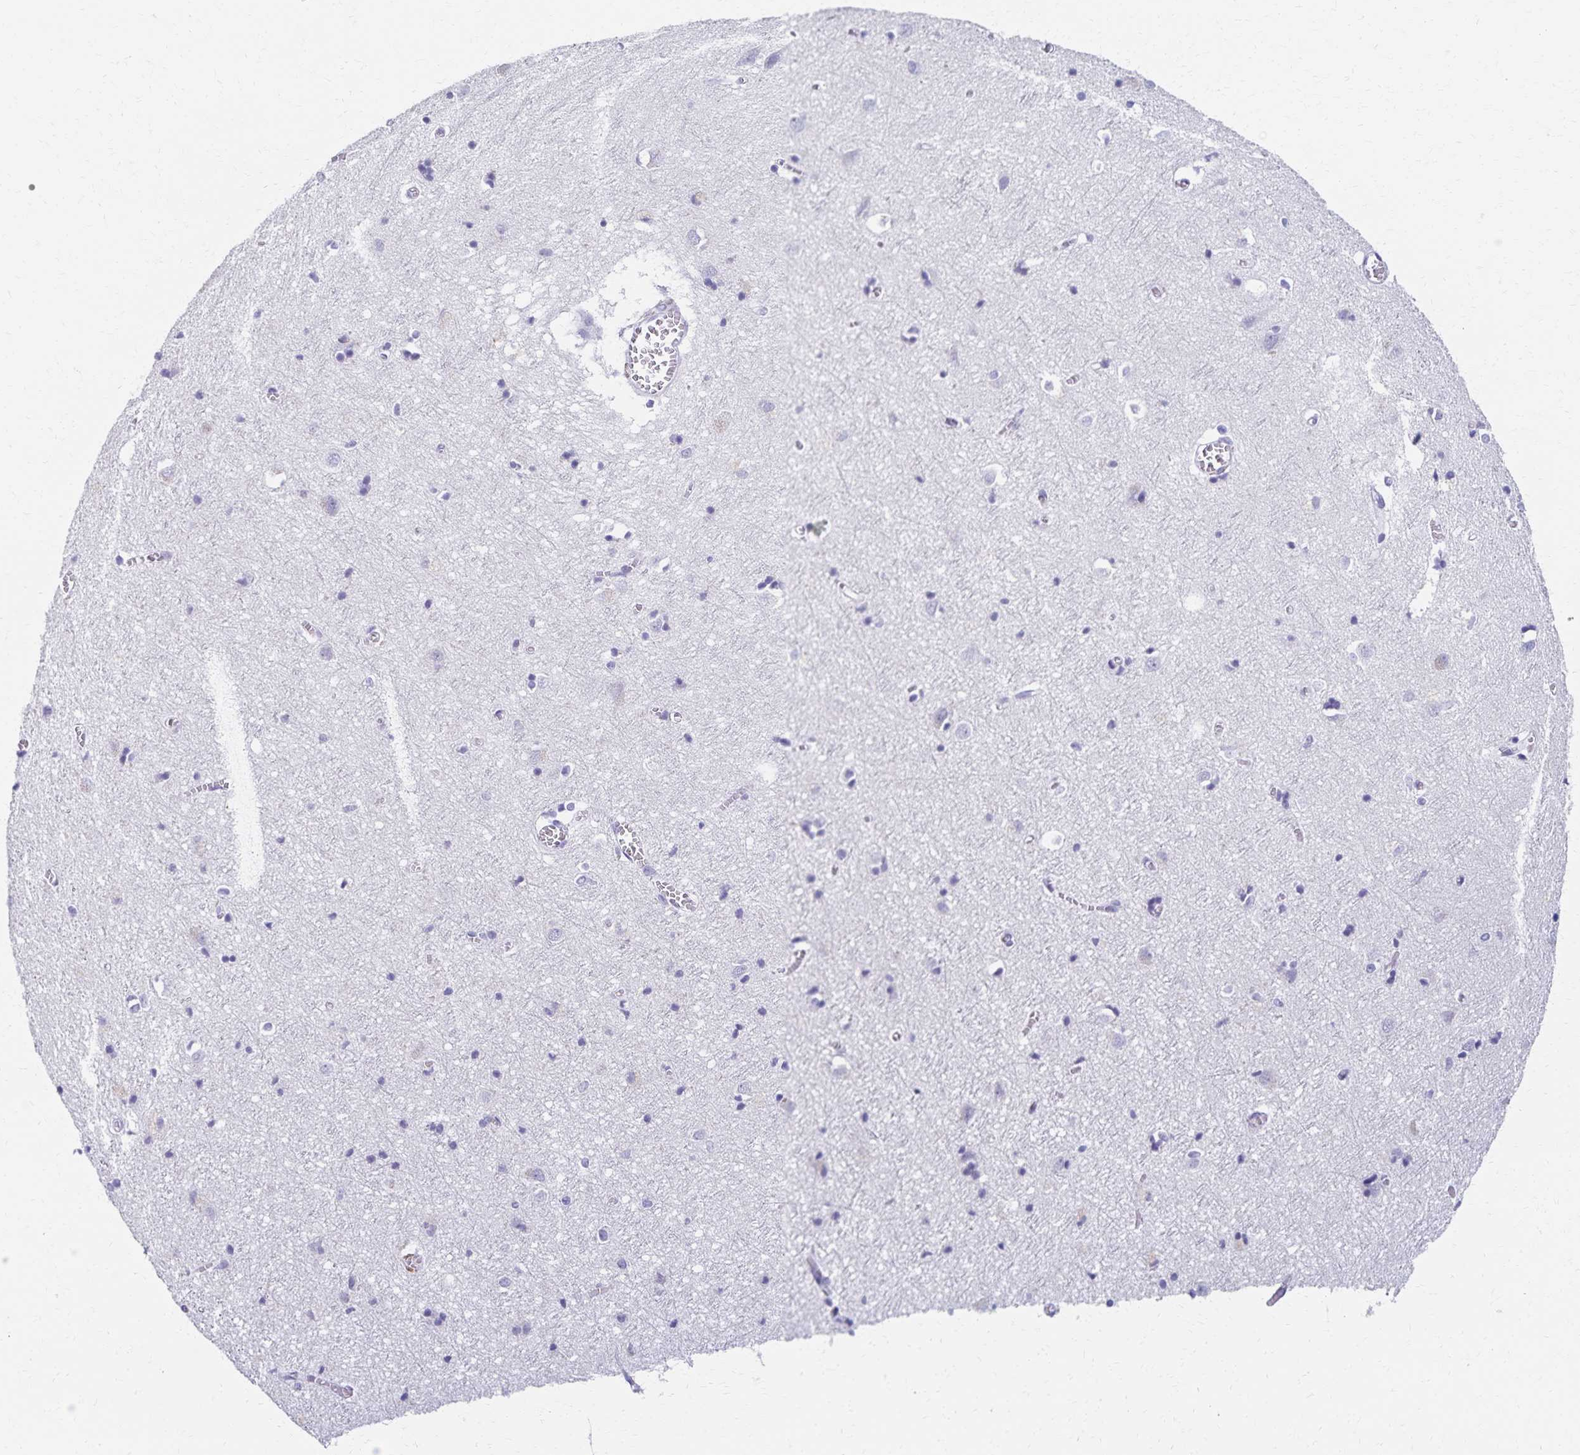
{"staining": {"intensity": "negative", "quantity": "none", "location": "none"}, "tissue": "cerebral cortex", "cell_type": "Endothelial cells", "image_type": "normal", "snomed": [{"axis": "morphology", "description": "Normal tissue, NOS"}, {"axis": "topography", "description": "Cerebral cortex"}], "caption": "Human cerebral cortex stained for a protein using immunohistochemistry displays no positivity in endothelial cells.", "gene": "C2orf50", "patient": {"sex": "male", "age": 70}}